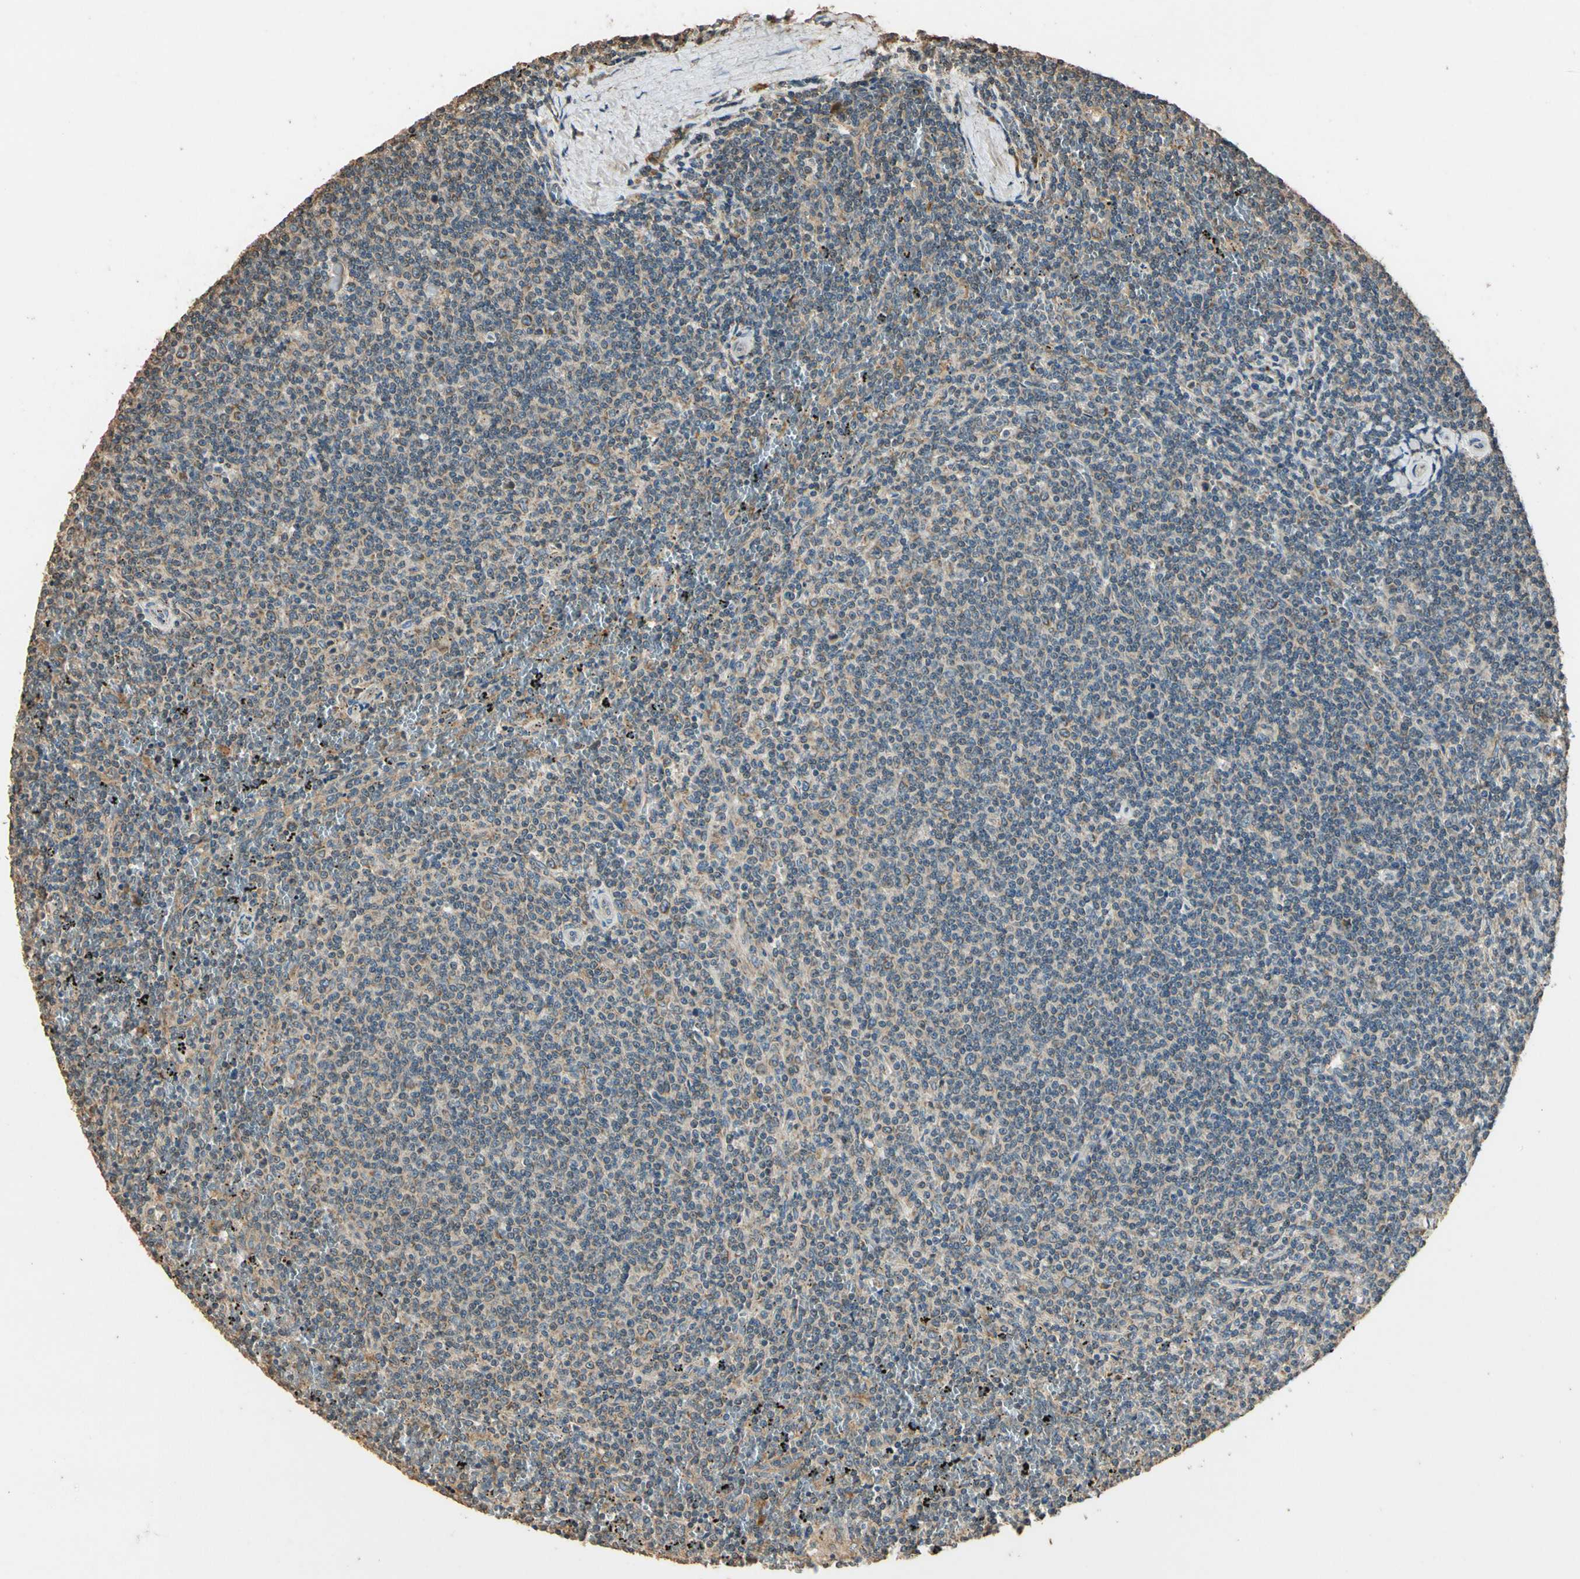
{"staining": {"intensity": "weak", "quantity": "25%-75%", "location": "cytoplasmic/membranous"}, "tissue": "lymphoma", "cell_type": "Tumor cells", "image_type": "cancer", "snomed": [{"axis": "morphology", "description": "Malignant lymphoma, non-Hodgkin's type, Low grade"}, {"axis": "topography", "description": "Spleen"}], "caption": "The image shows staining of low-grade malignant lymphoma, non-Hodgkin's type, revealing weak cytoplasmic/membranous protein staining (brown color) within tumor cells. The protein is shown in brown color, while the nuclei are stained blue.", "gene": "STX18", "patient": {"sex": "female", "age": 50}}